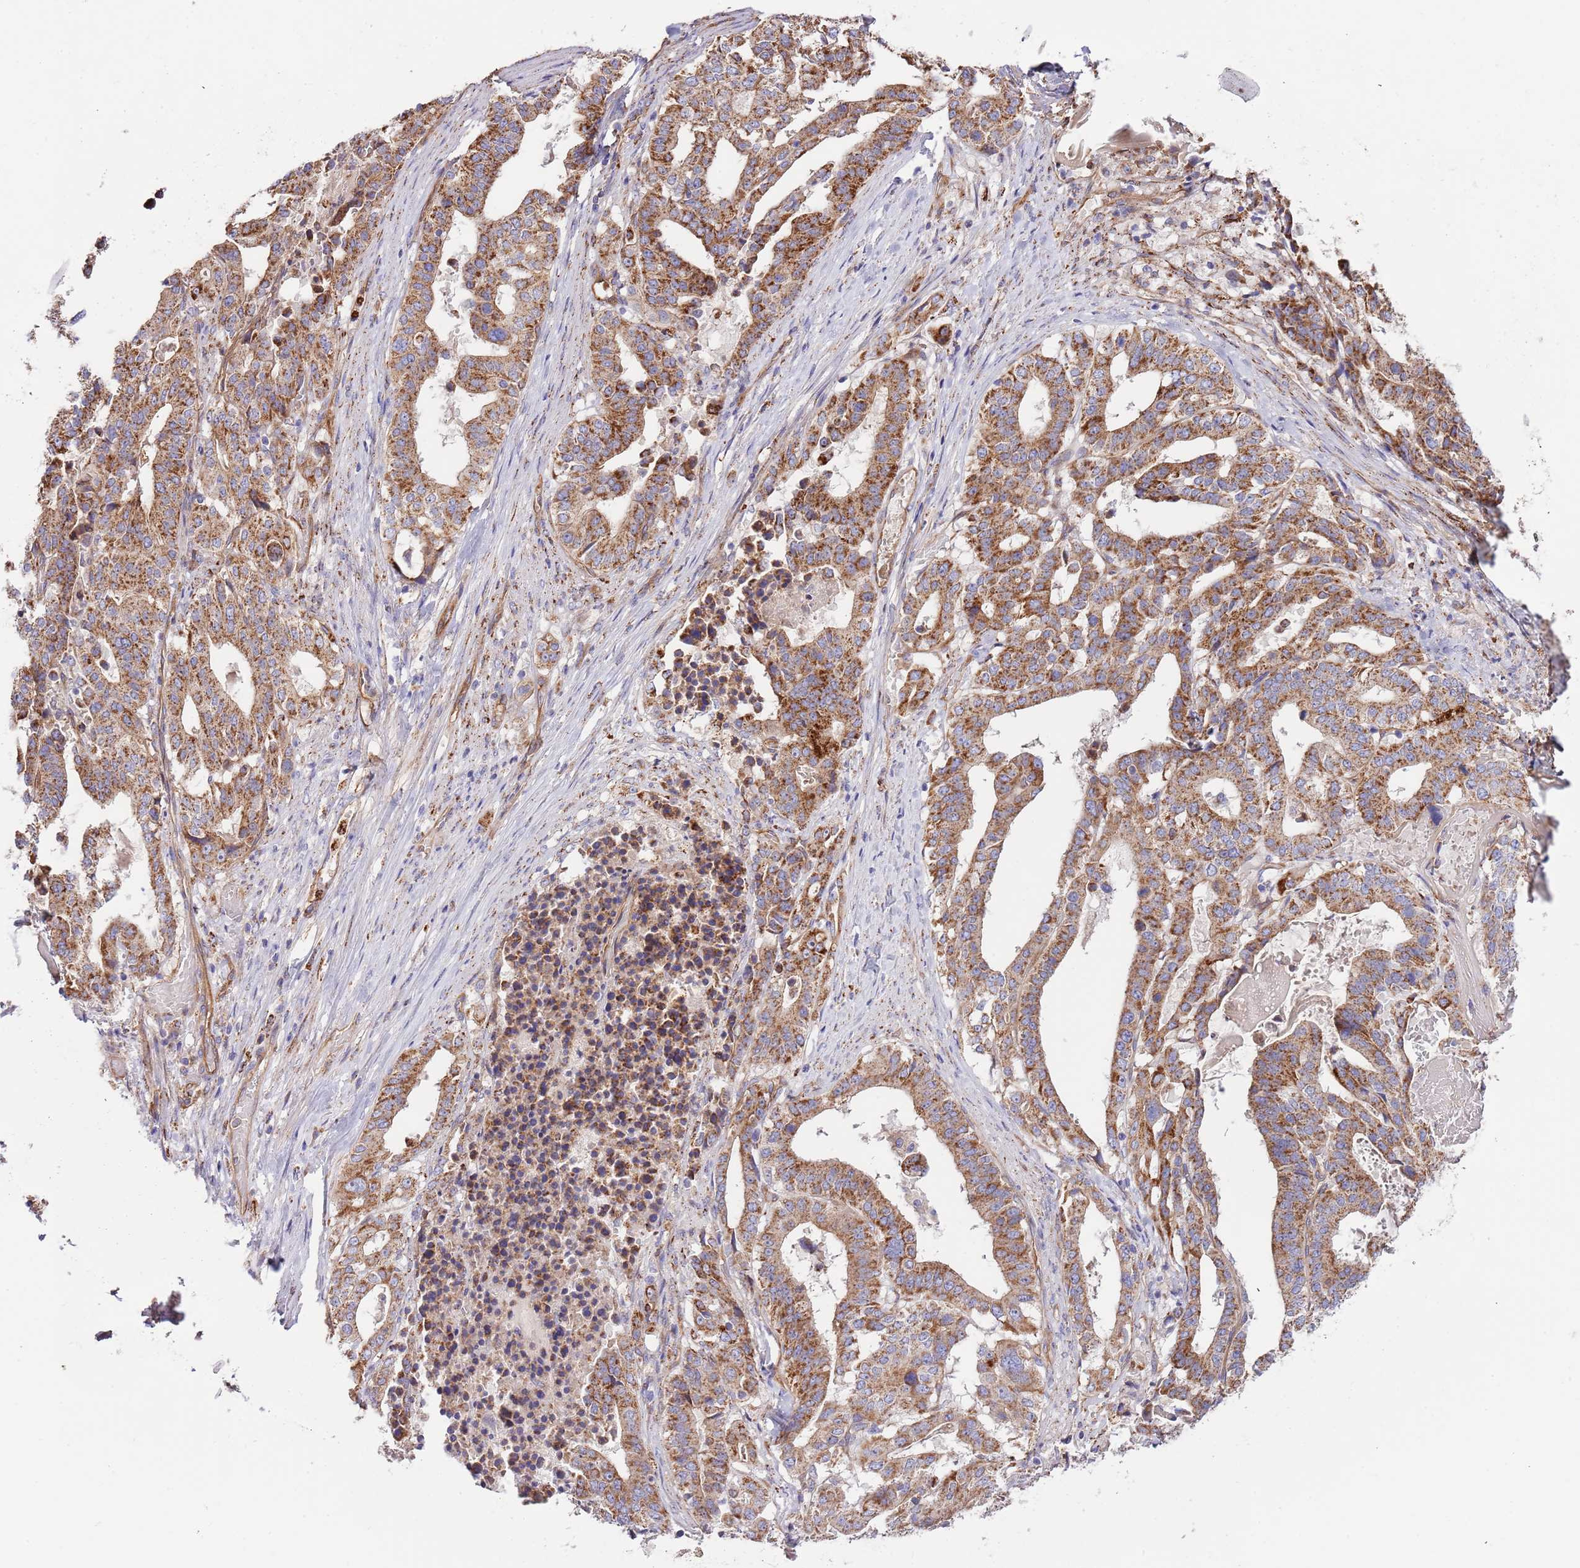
{"staining": {"intensity": "strong", "quantity": ">75%", "location": "cytoplasmic/membranous"}, "tissue": "stomach cancer", "cell_type": "Tumor cells", "image_type": "cancer", "snomed": [{"axis": "morphology", "description": "Adenocarcinoma, NOS"}, {"axis": "topography", "description": "Stomach"}], "caption": "This photomicrograph reveals immunohistochemistry staining of human stomach cancer (adenocarcinoma), with high strong cytoplasmic/membranous expression in about >75% of tumor cells.", "gene": "DOCK6", "patient": {"sex": "male", "age": 48}}